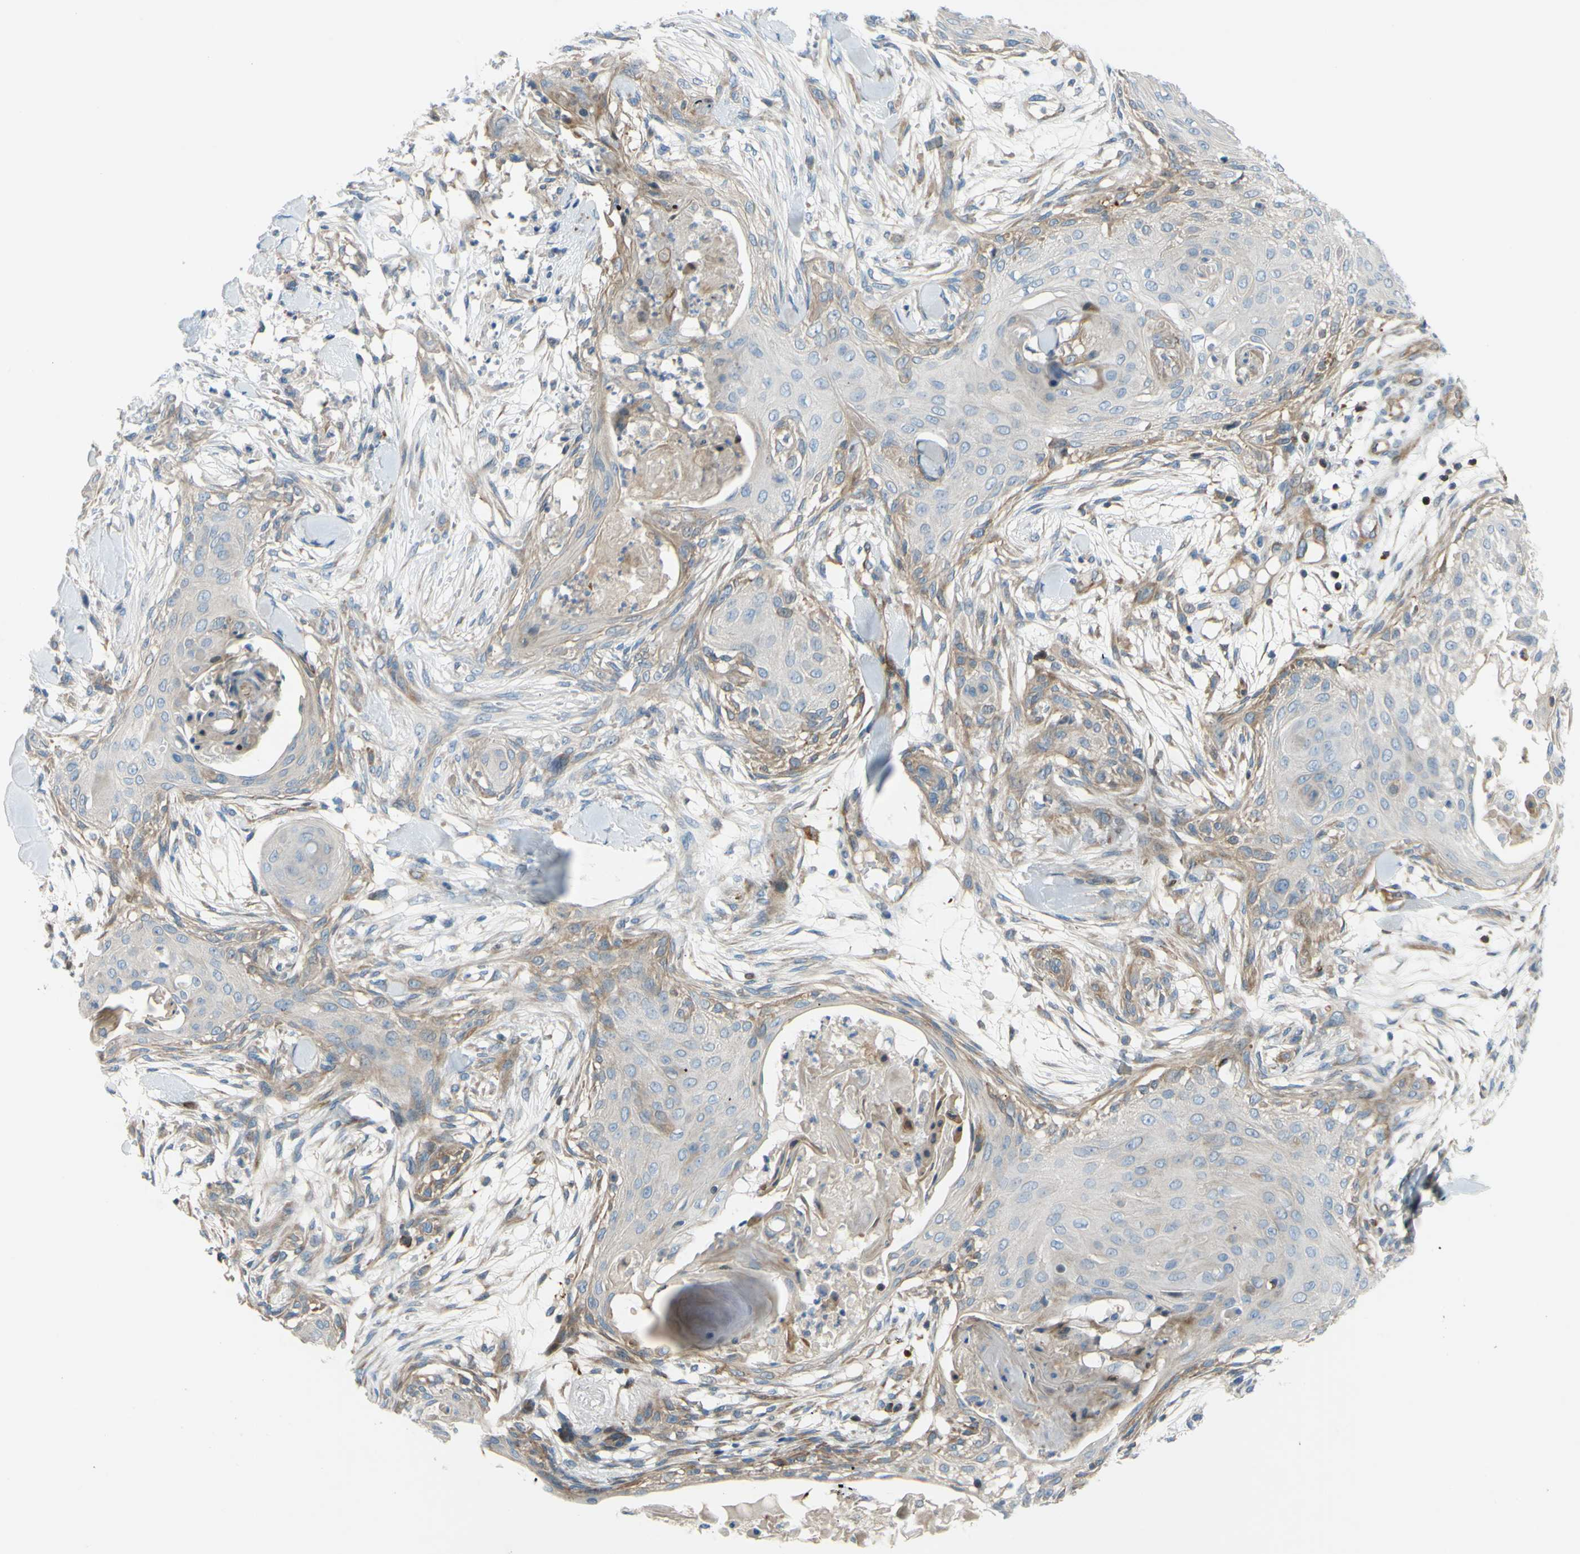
{"staining": {"intensity": "weak", "quantity": "<25%", "location": "cytoplasmic/membranous"}, "tissue": "skin cancer", "cell_type": "Tumor cells", "image_type": "cancer", "snomed": [{"axis": "morphology", "description": "Squamous cell carcinoma, NOS"}, {"axis": "topography", "description": "Skin"}], "caption": "Photomicrograph shows no protein positivity in tumor cells of skin squamous cell carcinoma tissue. Nuclei are stained in blue.", "gene": "PAK2", "patient": {"sex": "female", "age": 59}}